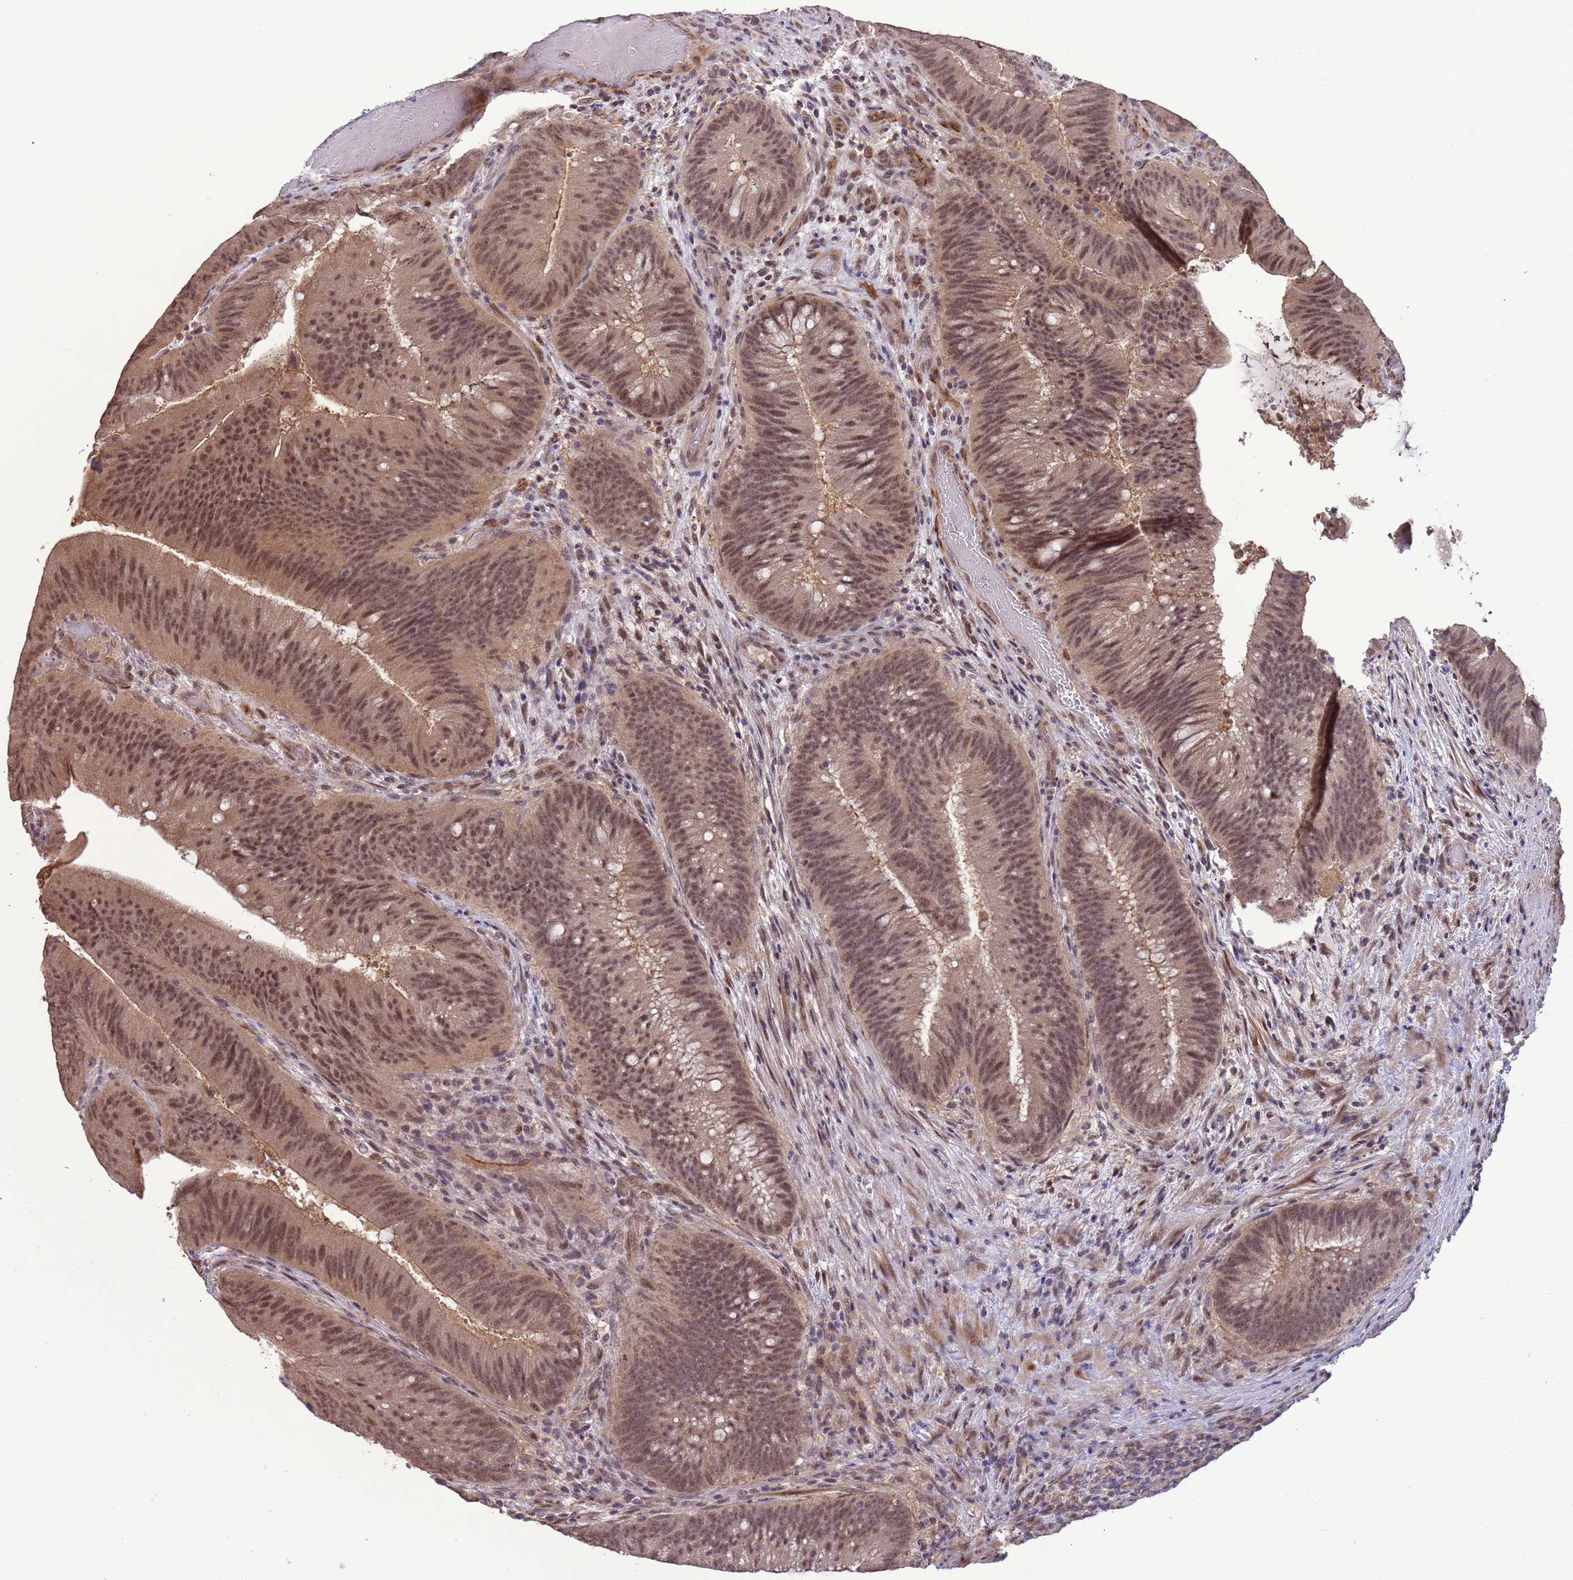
{"staining": {"intensity": "moderate", "quantity": ">75%", "location": "nuclear"}, "tissue": "colorectal cancer", "cell_type": "Tumor cells", "image_type": "cancer", "snomed": [{"axis": "morphology", "description": "Adenocarcinoma, NOS"}, {"axis": "topography", "description": "Colon"}], "caption": "Brown immunohistochemical staining in human colorectal adenocarcinoma displays moderate nuclear positivity in about >75% of tumor cells.", "gene": "ZBTB5", "patient": {"sex": "female", "age": 43}}